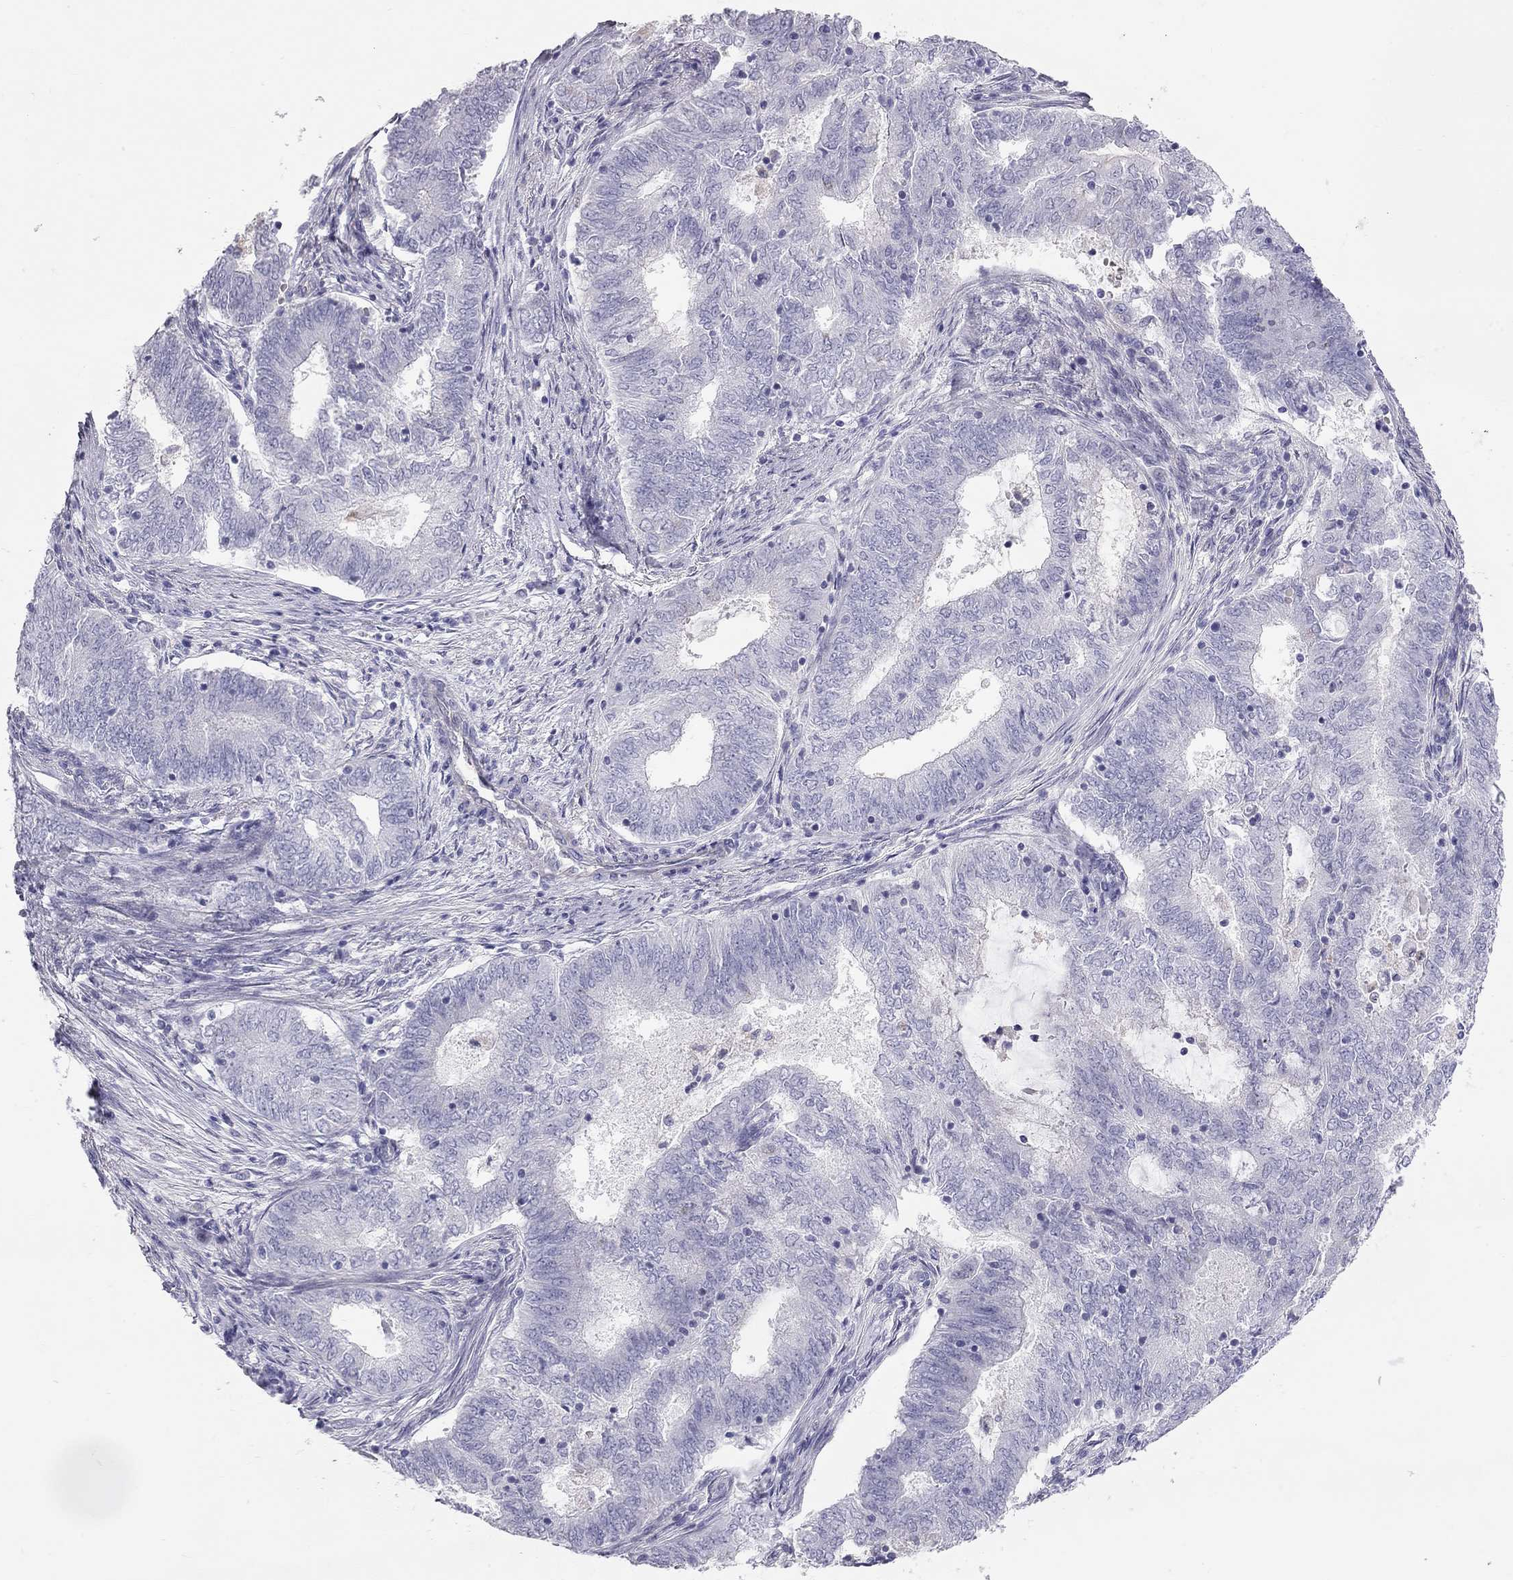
{"staining": {"intensity": "negative", "quantity": "none", "location": "none"}, "tissue": "endometrial cancer", "cell_type": "Tumor cells", "image_type": "cancer", "snomed": [{"axis": "morphology", "description": "Adenocarcinoma, NOS"}, {"axis": "topography", "description": "Endometrium"}], "caption": "The micrograph shows no significant staining in tumor cells of endometrial cancer.", "gene": "TDRD6", "patient": {"sex": "female", "age": 62}}